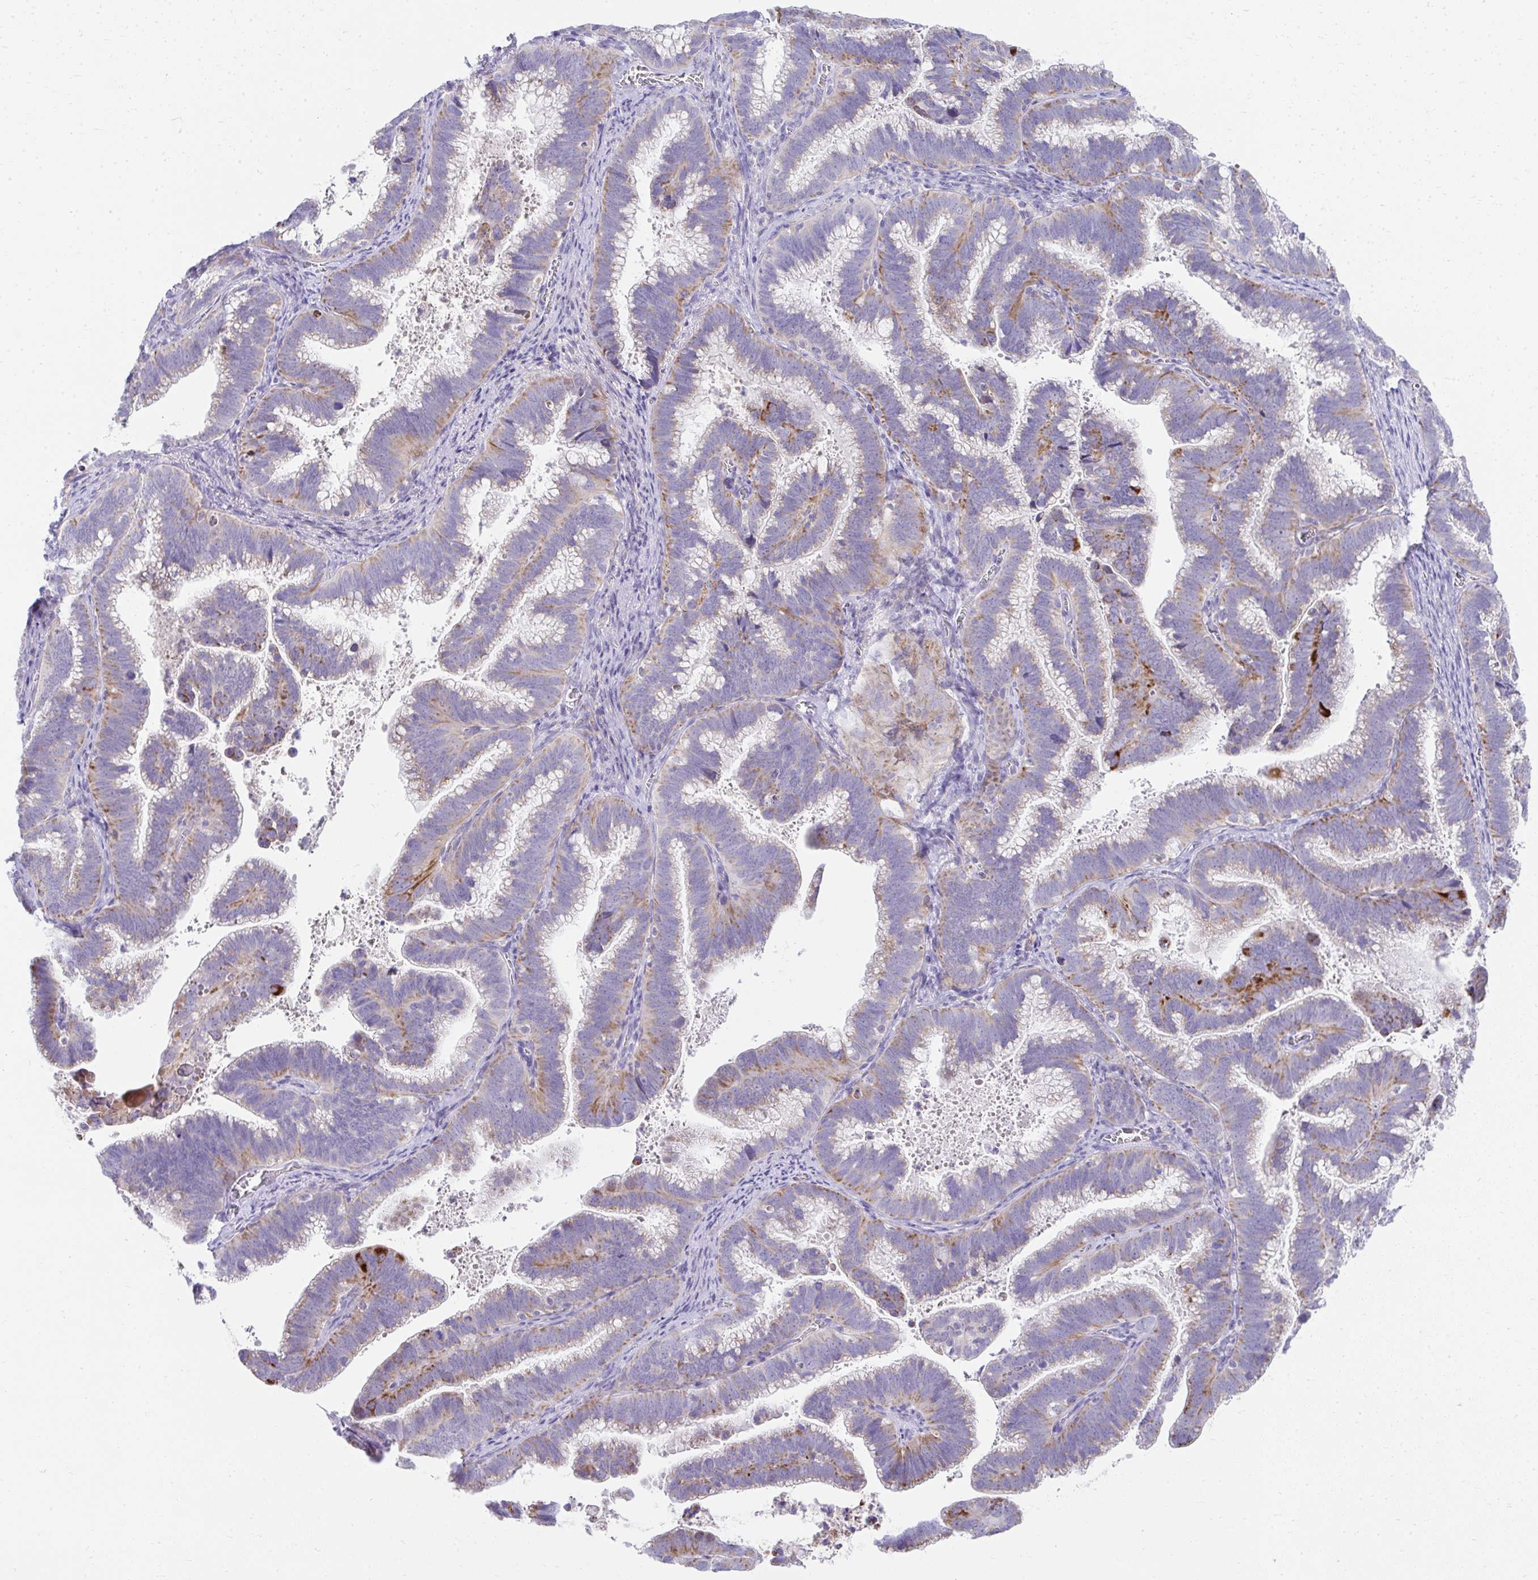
{"staining": {"intensity": "moderate", "quantity": "25%-75%", "location": "cytoplasmic/membranous"}, "tissue": "cervical cancer", "cell_type": "Tumor cells", "image_type": "cancer", "snomed": [{"axis": "morphology", "description": "Adenocarcinoma, NOS"}, {"axis": "topography", "description": "Cervix"}], "caption": "An immunohistochemistry (IHC) photomicrograph of neoplastic tissue is shown. Protein staining in brown shows moderate cytoplasmic/membranous positivity in cervical cancer within tumor cells.", "gene": "PRRG3", "patient": {"sex": "female", "age": 61}}